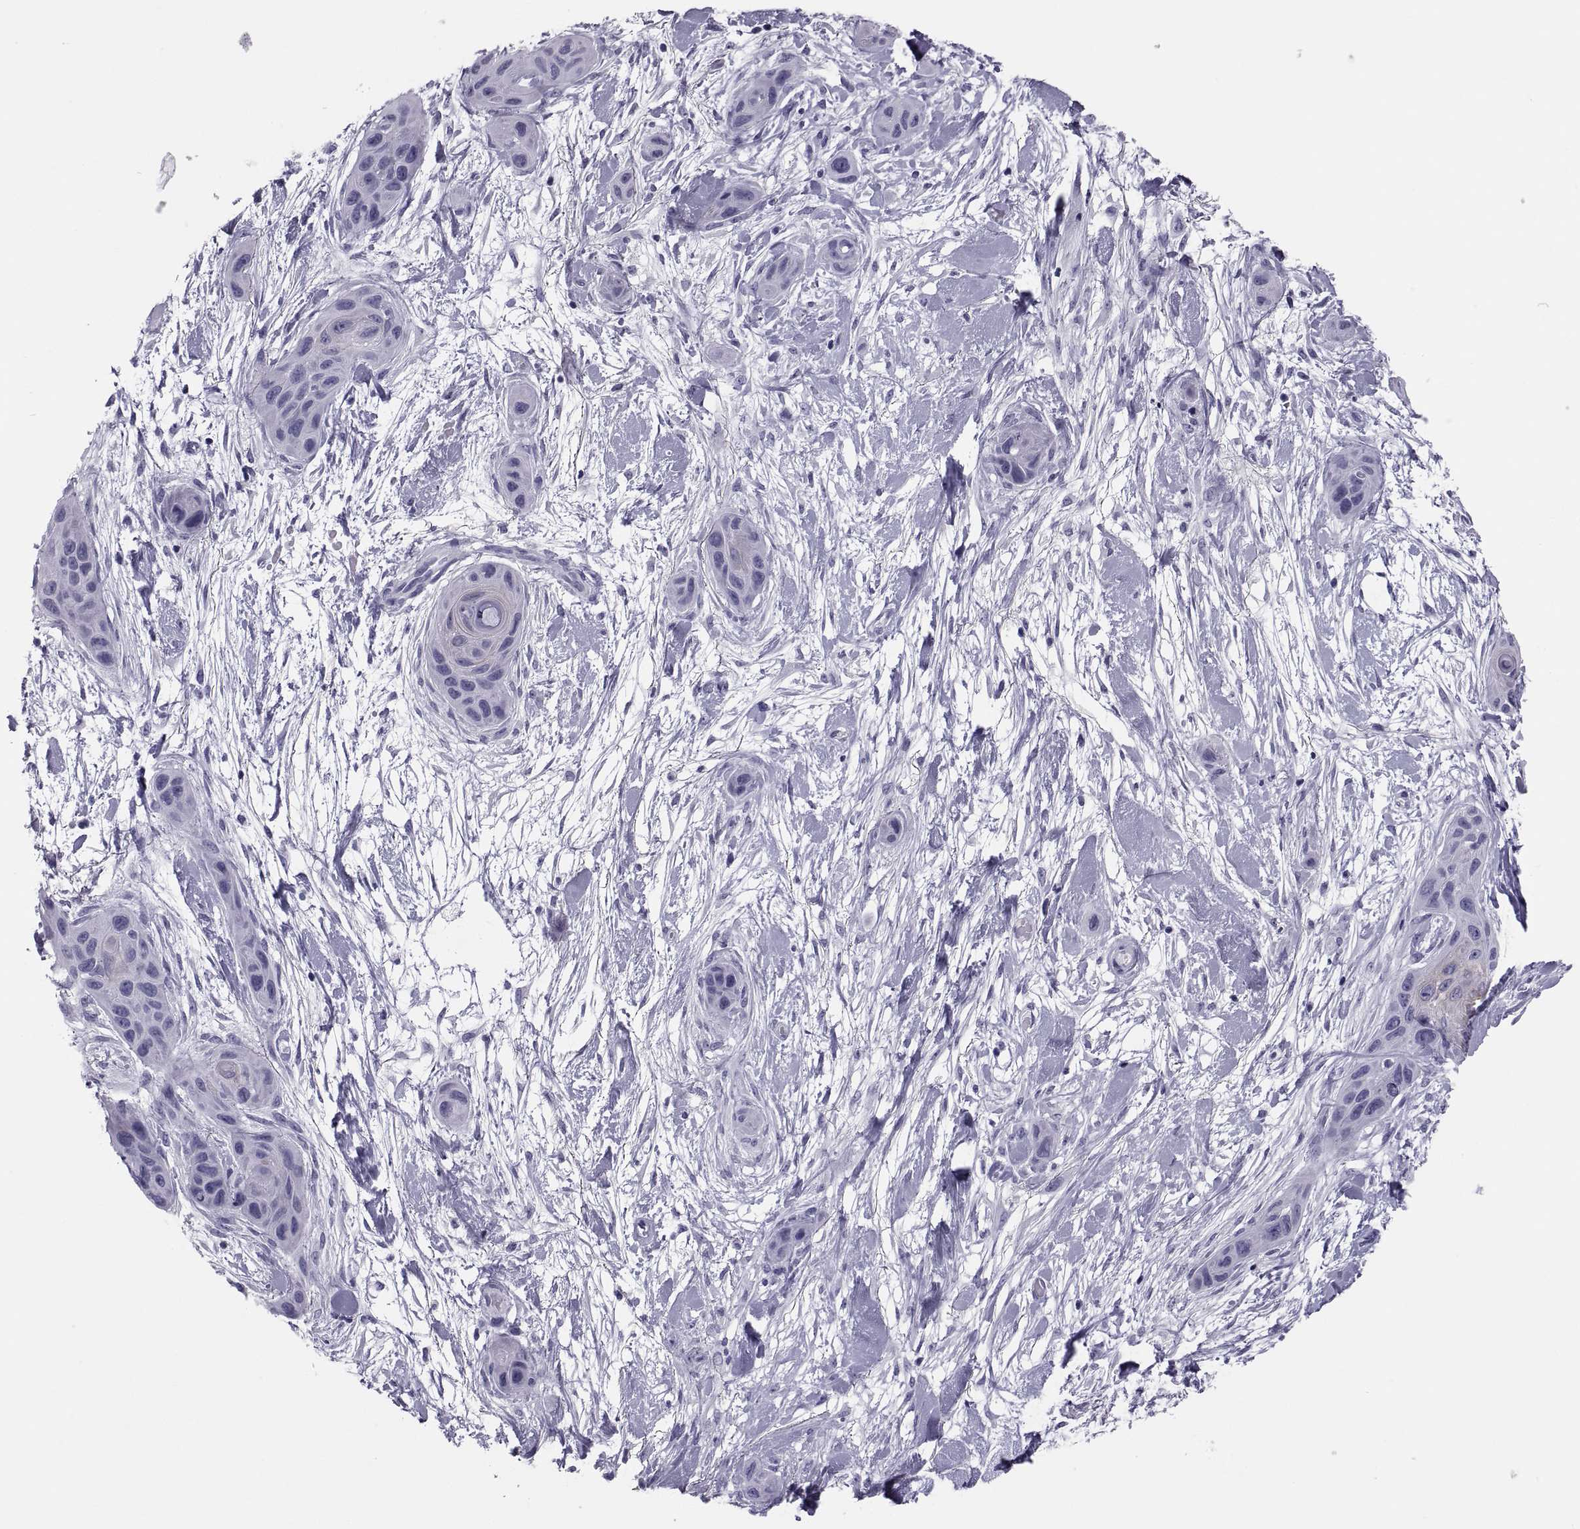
{"staining": {"intensity": "negative", "quantity": "none", "location": "none"}, "tissue": "skin cancer", "cell_type": "Tumor cells", "image_type": "cancer", "snomed": [{"axis": "morphology", "description": "Squamous cell carcinoma, NOS"}, {"axis": "topography", "description": "Skin"}], "caption": "There is no significant positivity in tumor cells of squamous cell carcinoma (skin).", "gene": "CRISP1", "patient": {"sex": "male", "age": 79}}